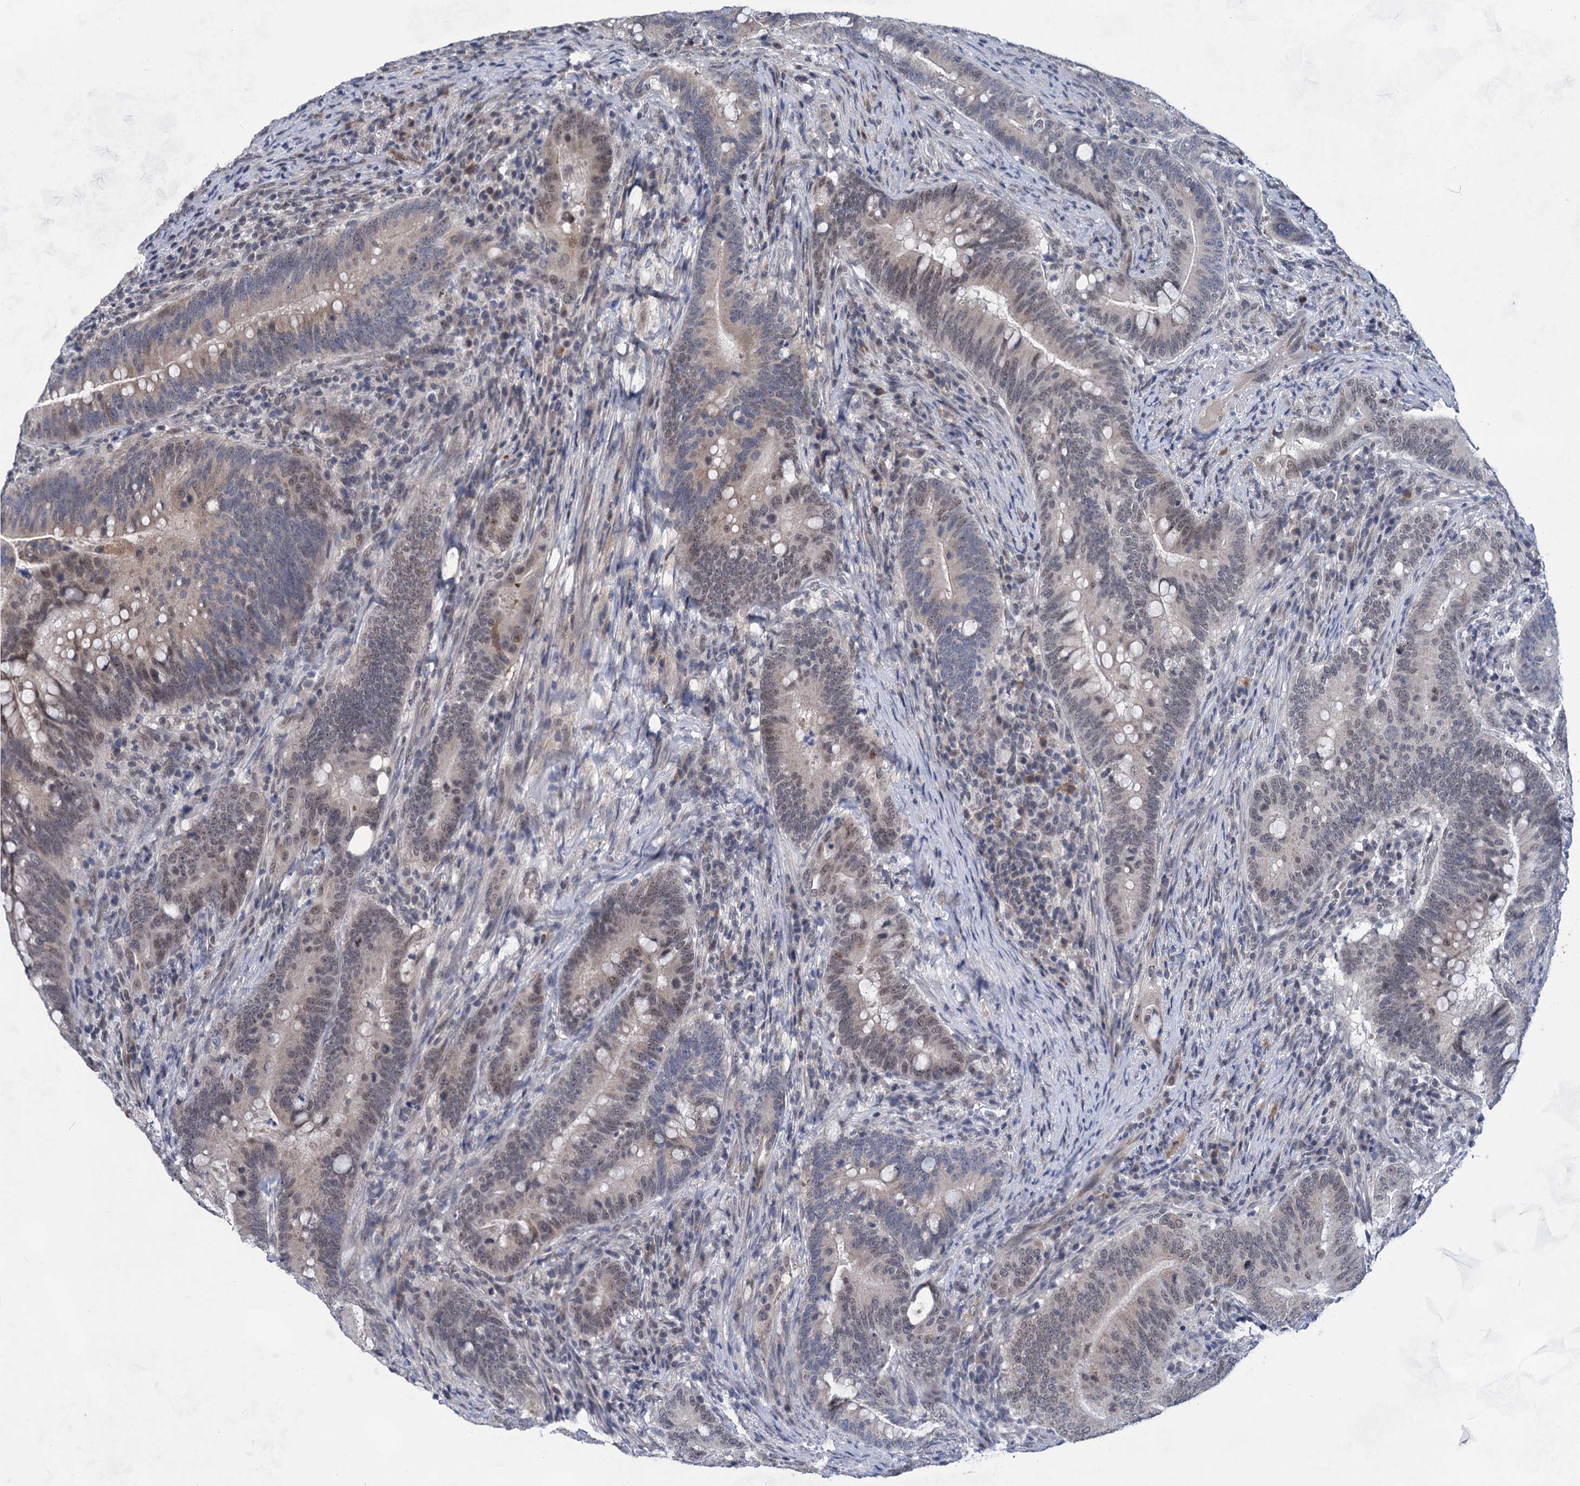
{"staining": {"intensity": "moderate", "quantity": "<25%", "location": "cytoplasmic/membranous"}, "tissue": "colorectal cancer", "cell_type": "Tumor cells", "image_type": "cancer", "snomed": [{"axis": "morphology", "description": "Adenocarcinoma, NOS"}, {"axis": "topography", "description": "Colon"}], "caption": "This micrograph exhibits IHC staining of colorectal cancer, with low moderate cytoplasmic/membranous positivity in approximately <25% of tumor cells.", "gene": "TTC17", "patient": {"sex": "female", "age": 66}}